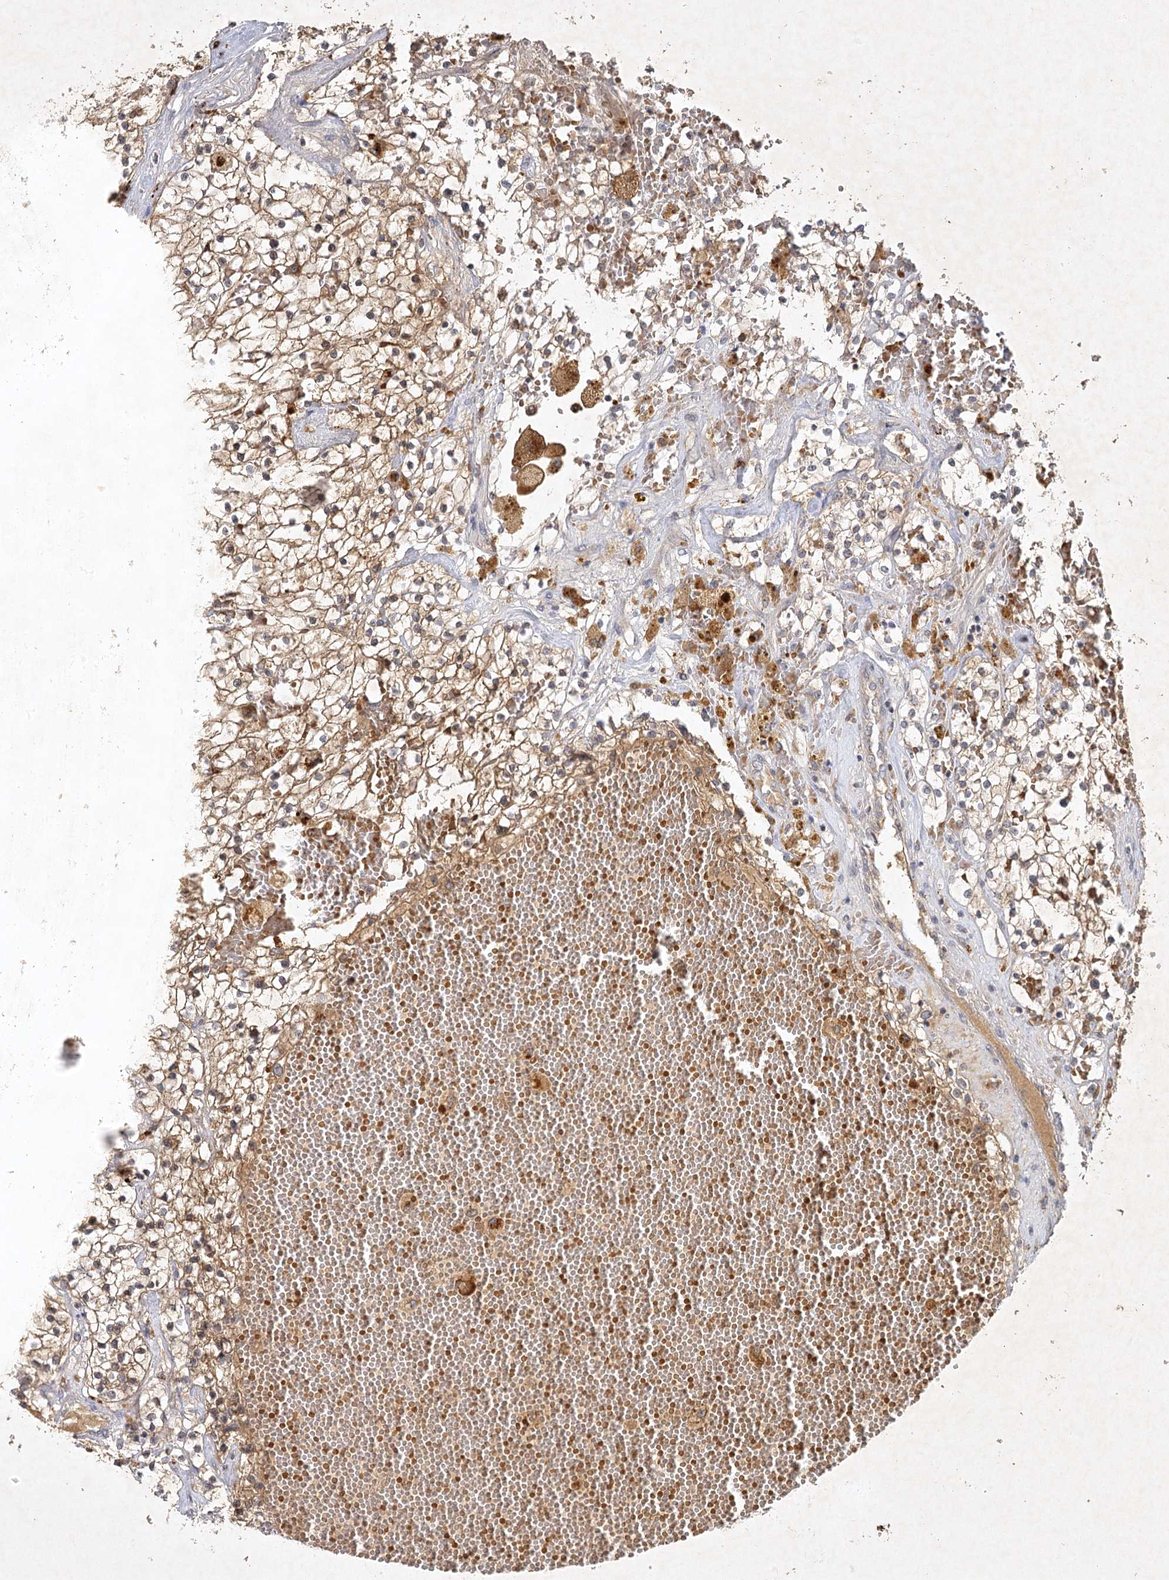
{"staining": {"intensity": "moderate", "quantity": "25%-75%", "location": "cytoplasmic/membranous"}, "tissue": "renal cancer", "cell_type": "Tumor cells", "image_type": "cancer", "snomed": [{"axis": "morphology", "description": "Normal tissue, NOS"}, {"axis": "morphology", "description": "Adenocarcinoma, NOS"}, {"axis": "topography", "description": "Kidney"}], "caption": "A high-resolution micrograph shows IHC staining of renal cancer, which shows moderate cytoplasmic/membranous staining in about 25%-75% of tumor cells. (brown staining indicates protein expression, while blue staining denotes nuclei).", "gene": "PYROXD2", "patient": {"sex": "male", "age": 68}}